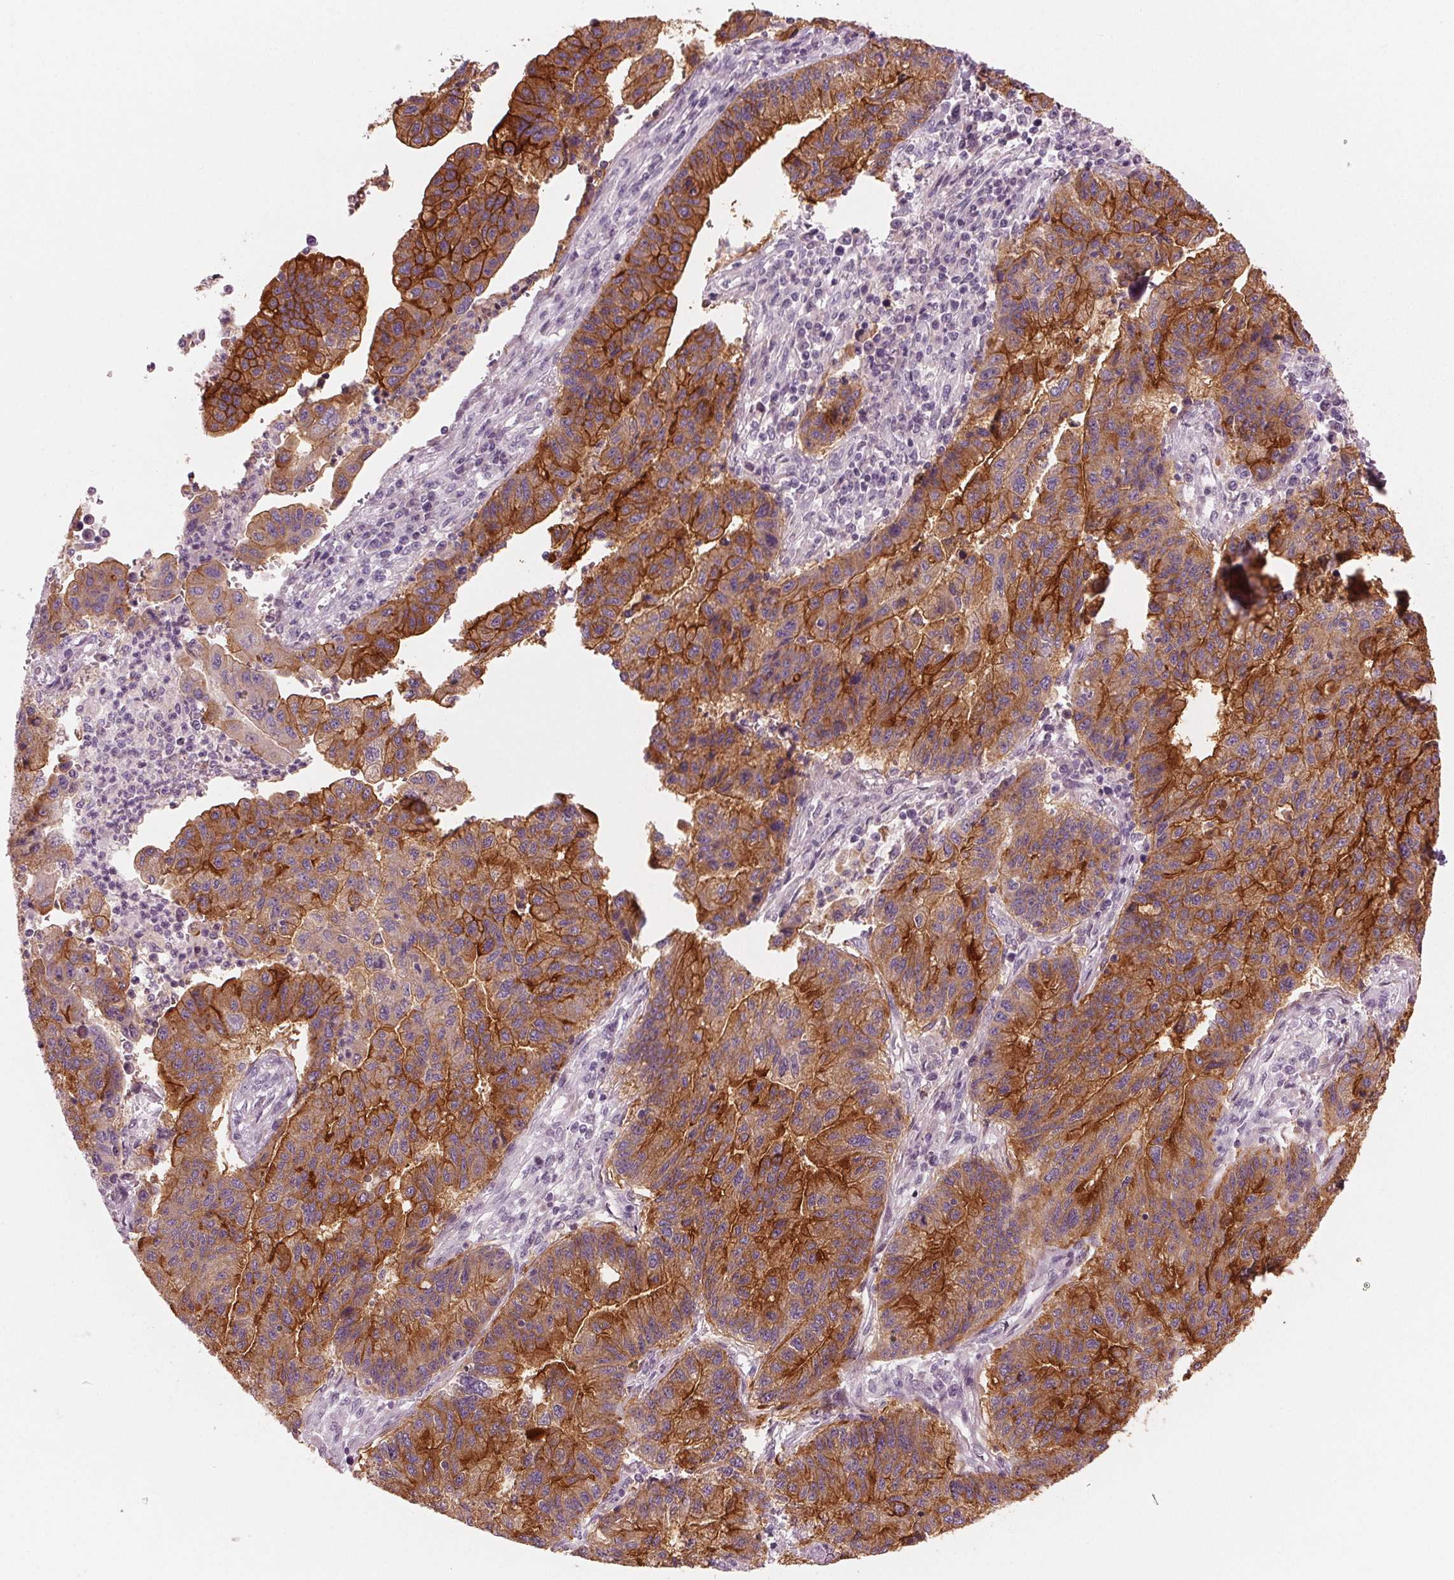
{"staining": {"intensity": "strong", "quantity": "25%-75%", "location": "cytoplasmic/membranous"}, "tissue": "stomach cancer", "cell_type": "Tumor cells", "image_type": "cancer", "snomed": [{"axis": "morphology", "description": "Adenocarcinoma, NOS"}, {"axis": "topography", "description": "Stomach"}], "caption": "Immunohistochemical staining of human stomach cancer (adenocarcinoma) demonstrates high levels of strong cytoplasmic/membranous protein expression in approximately 25%-75% of tumor cells.", "gene": "PRAP1", "patient": {"sex": "male", "age": 83}}